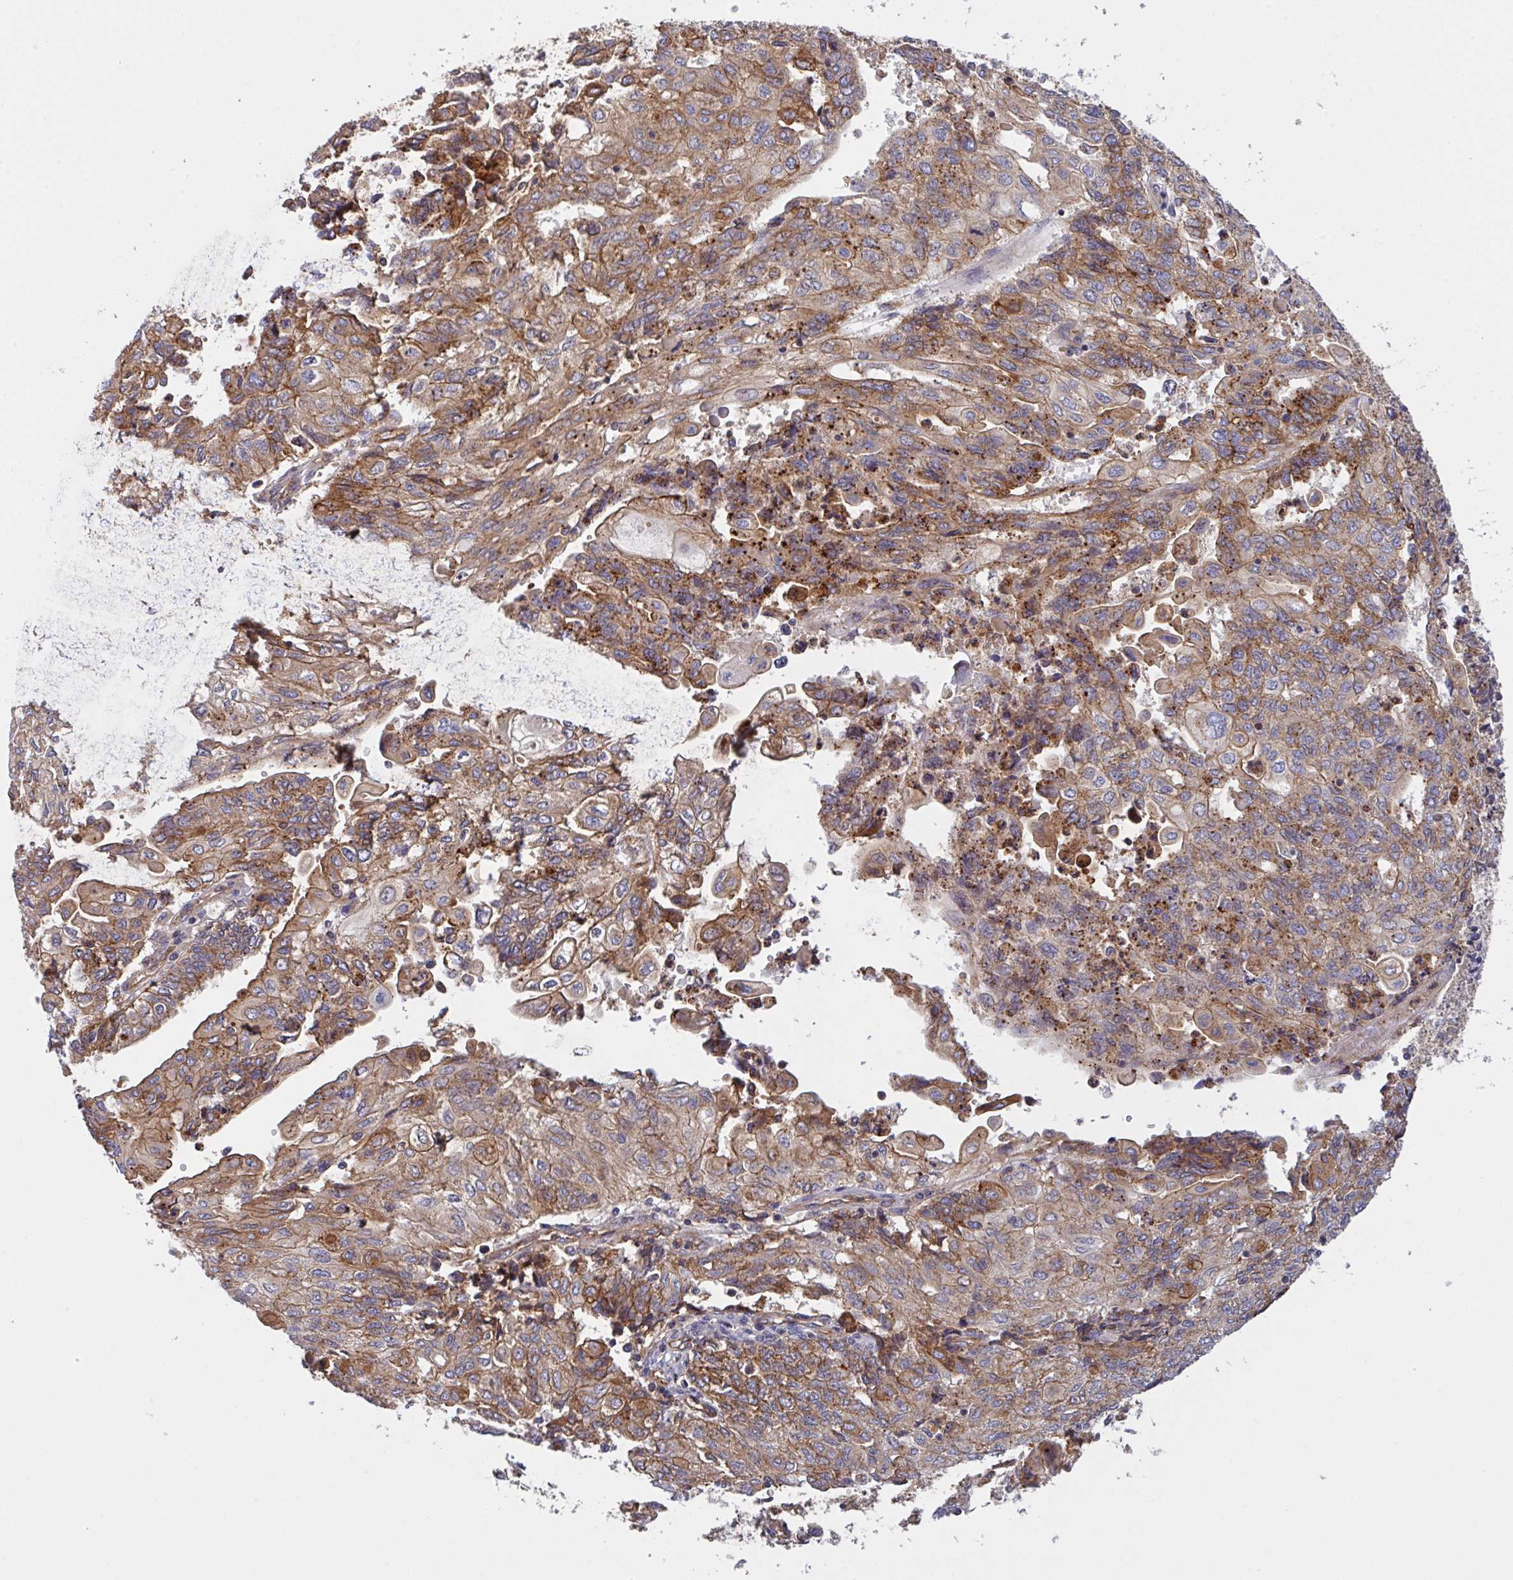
{"staining": {"intensity": "moderate", "quantity": ">75%", "location": "cytoplasmic/membranous"}, "tissue": "endometrial cancer", "cell_type": "Tumor cells", "image_type": "cancer", "snomed": [{"axis": "morphology", "description": "Adenocarcinoma, NOS"}, {"axis": "topography", "description": "Endometrium"}], "caption": "Immunohistochemical staining of endometrial adenocarcinoma demonstrates moderate cytoplasmic/membranous protein staining in approximately >75% of tumor cells.", "gene": "C4orf36", "patient": {"sex": "female", "age": 54}}